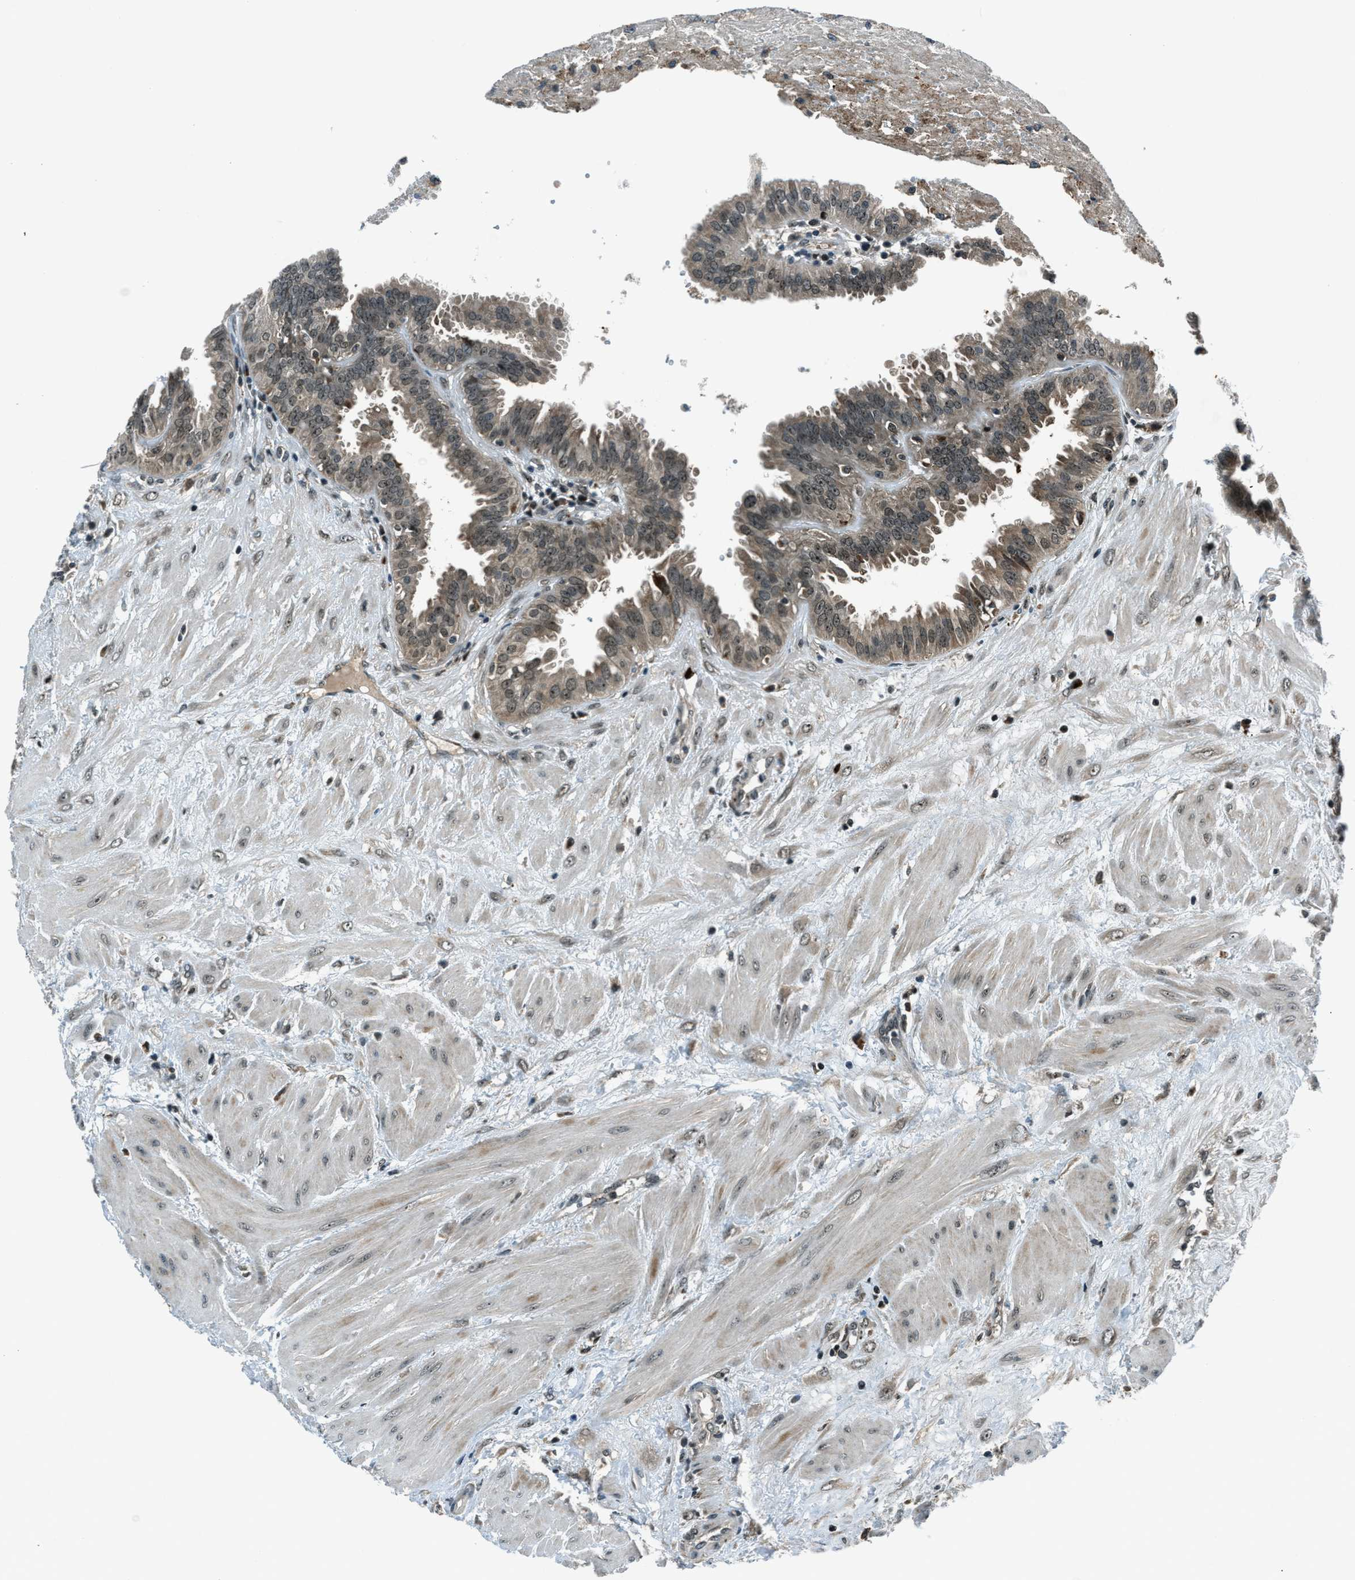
{"staining": {"intensity": "weak", "quantity": "25%-75%", "location": "cytoplasmic/membranous,nuclear"}, "tissue": "fallopian tube", "cell_type": "Glandular cells", "image_type": "normal", "snomed": [{"axis": "morphology", "description": "Normal tissue, NOS"}, {"axis": "topography", "description": "Fallopian tube"}, {"axis": "topography", "description": "Placenta"}], "caption": "A brown stain labels weak cytoplasmic/membranous,nuclear positivity of a protein in glandular cells of unremarkable fallopian tube.", "gene": "ACTL9", "patient": {"sex": "female", "age": 32}}